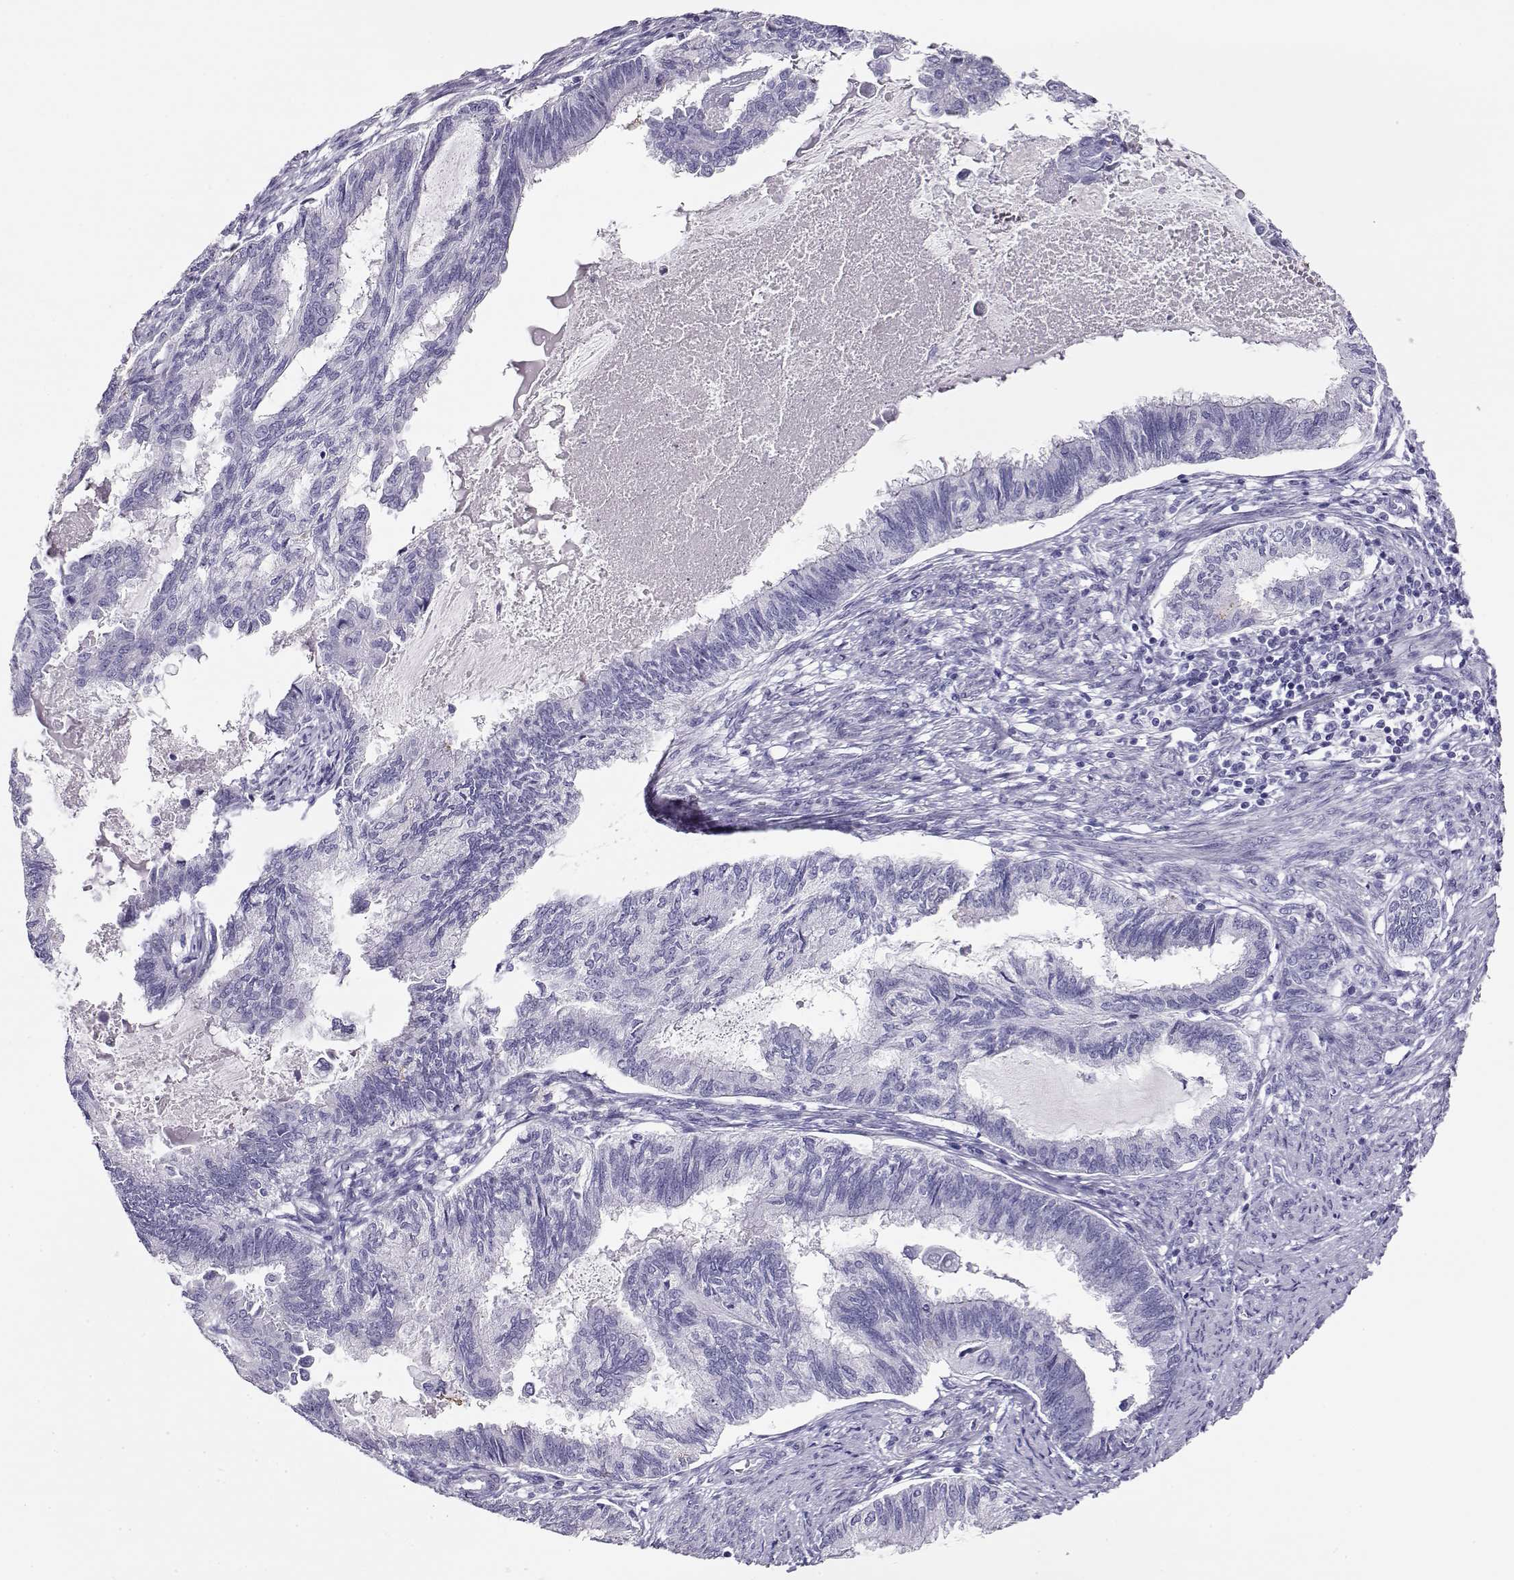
{"staining": {"intensity": "negative", "quantity": "none", "location": "none"}, "tissue": "endometrial cancer", "cell_type": "Tumor cells", "image_type": "cancer", "snomed": [{"axis": "morphology", "description": "Adenocarcinoma, NOS"}, {"axis": "topography", "description": "Endometrium"}], "caption": "The image exhibits no significant staining in tumor cells of endometrial cancer. (Stains: DAB (3,3'-diaminobenzidine) immunohistochemistry with hematoxylin counter stain, Microscopy: brightfield microscopy at high magnification).", "gene": "CRX", "patient": {"sex": "female", "age": 86}}